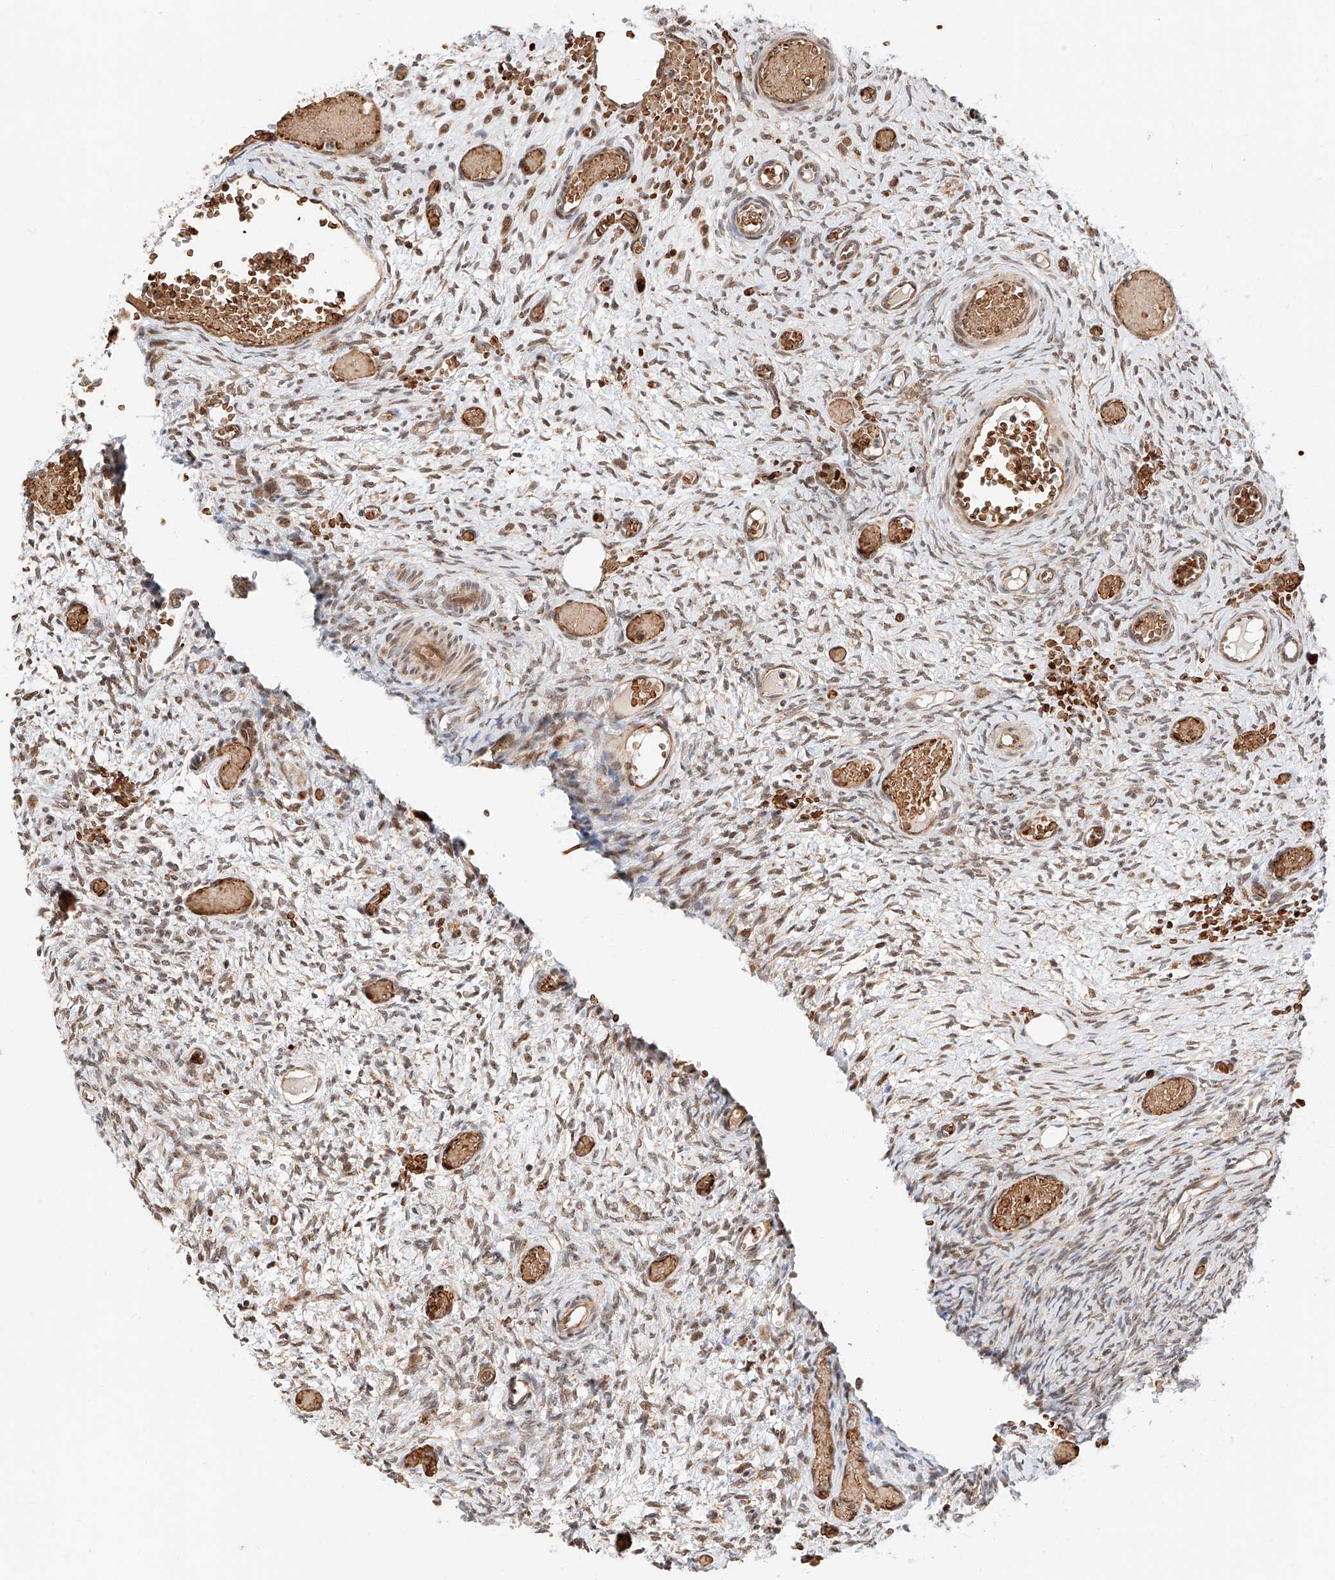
{"staining": {"intensity": "weak", "quantity": "25%-75%", "location": "cytoplasmic/membranous,nuclear"}, "tissue": "ovary", "cell_type": "Ovarian stroma cells", "image_type": "normal", "snomed": [{"axis": "morphology", "description": "Adenocarcinoma, NOS"}, {"axis": "topography", "description": "Endometrium"}], "caption": "Ovary stained with DAB (3,3'-diaminobenzidine) immunohistochemistry demonstrates low levels of weak cytoplasmic/membranous,nuclear expression in about 25%-75% of ovarian stroma cells.", "gene": "THTPA", "patient": {"sex": "female", "age": 32}}